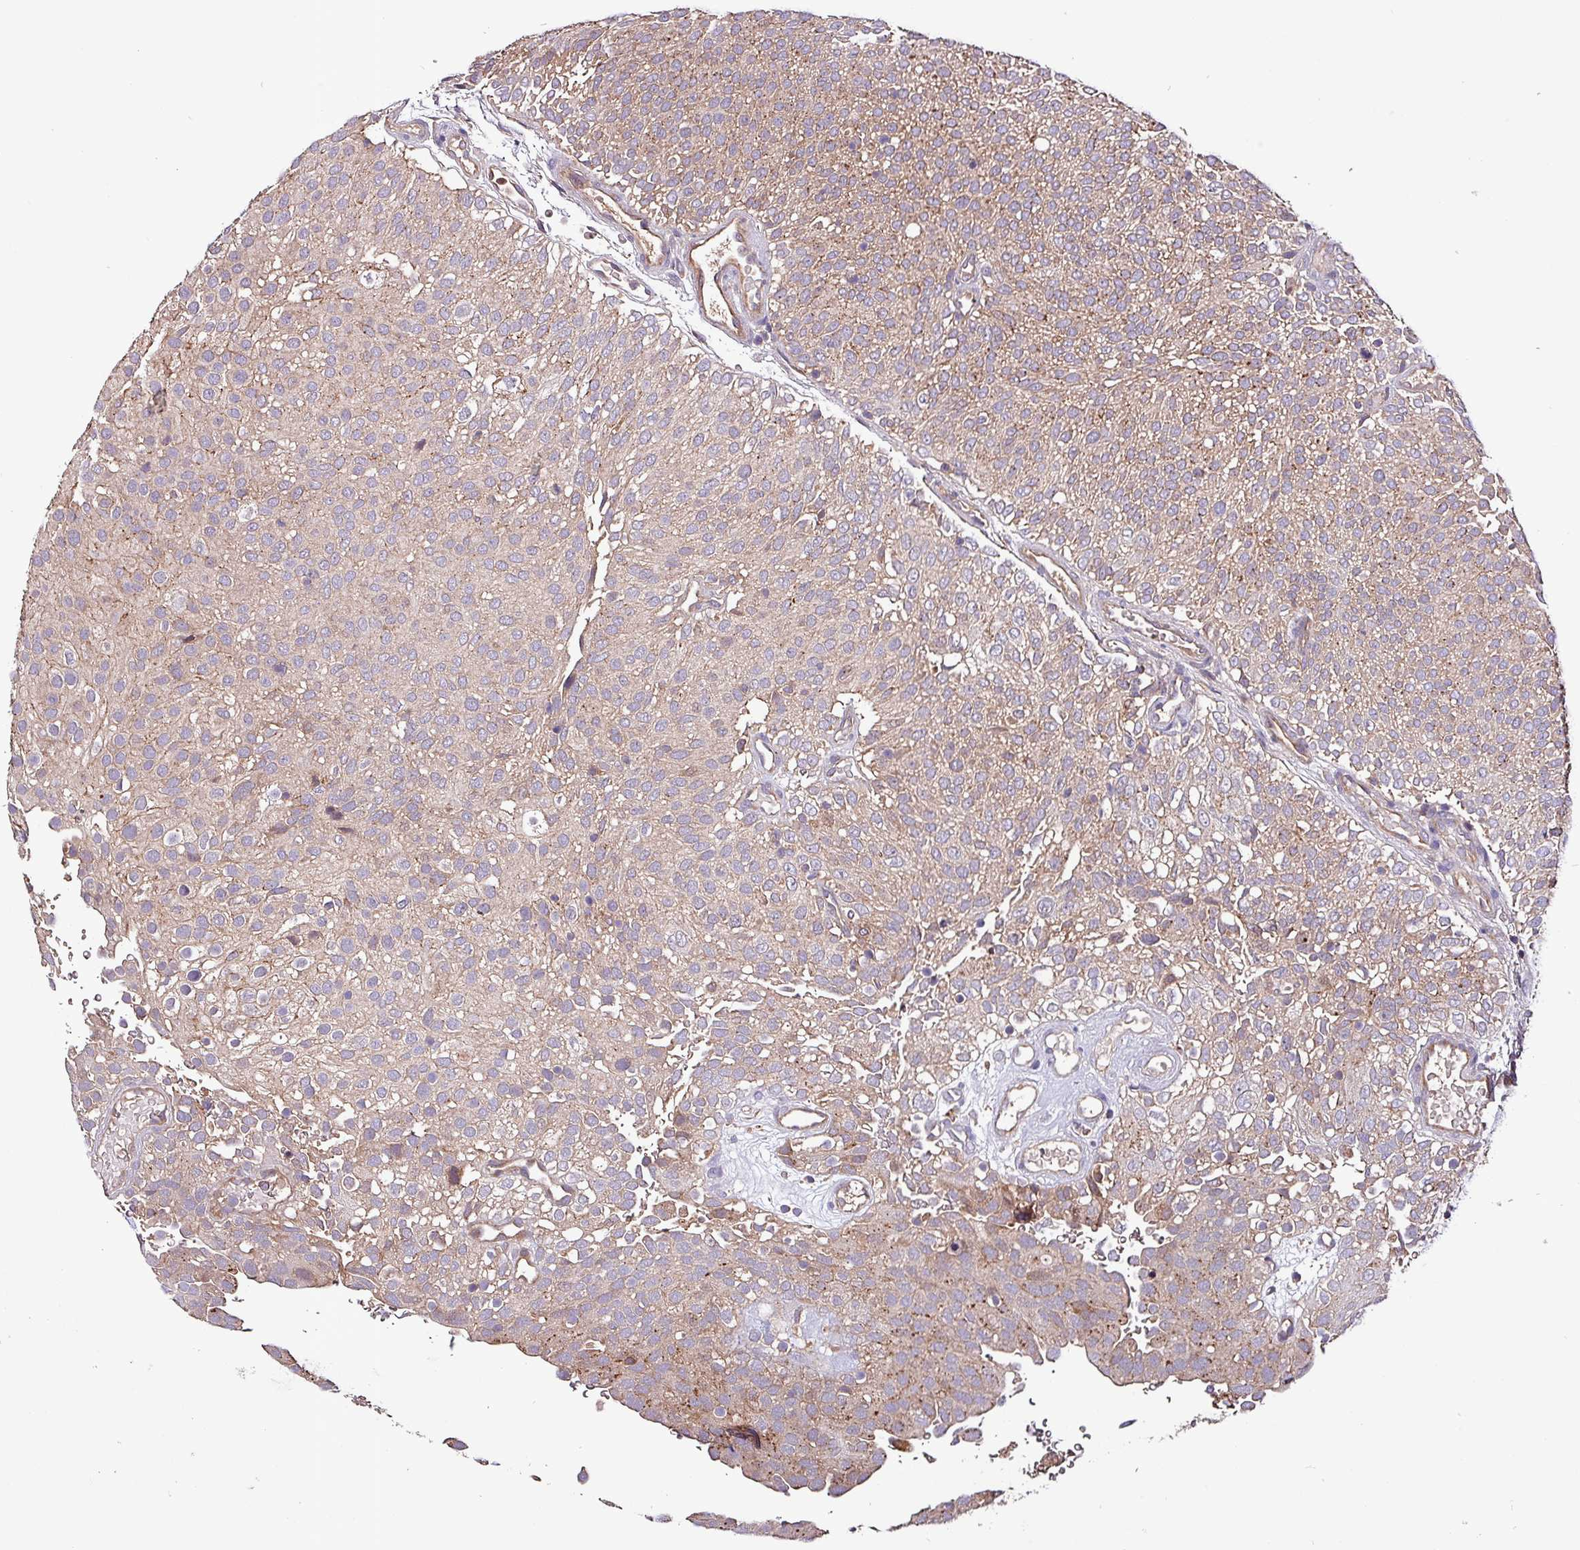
{"staining": {"intensity": "weak", "quantity": "<25%", "location": "cytoplasmic/membranous"}, "tissue": "urothelial cancer", "cell_type": "Tumor cells", "image_type": "cancer", "snomed": [{"axis": "morphology", "description": "Urothelial carcinoma, Low grade"}, {"axis": "topography", "description": "Urinary bladder"}], "caption": "An immunohistochemistry (IHC) histopathology image of urothelial cancer is shown. There is no staining in tumor cells of urothelial cancer.", "gene": "PAFAH1B2", "patient": {"sex": "male", "age": 78}}